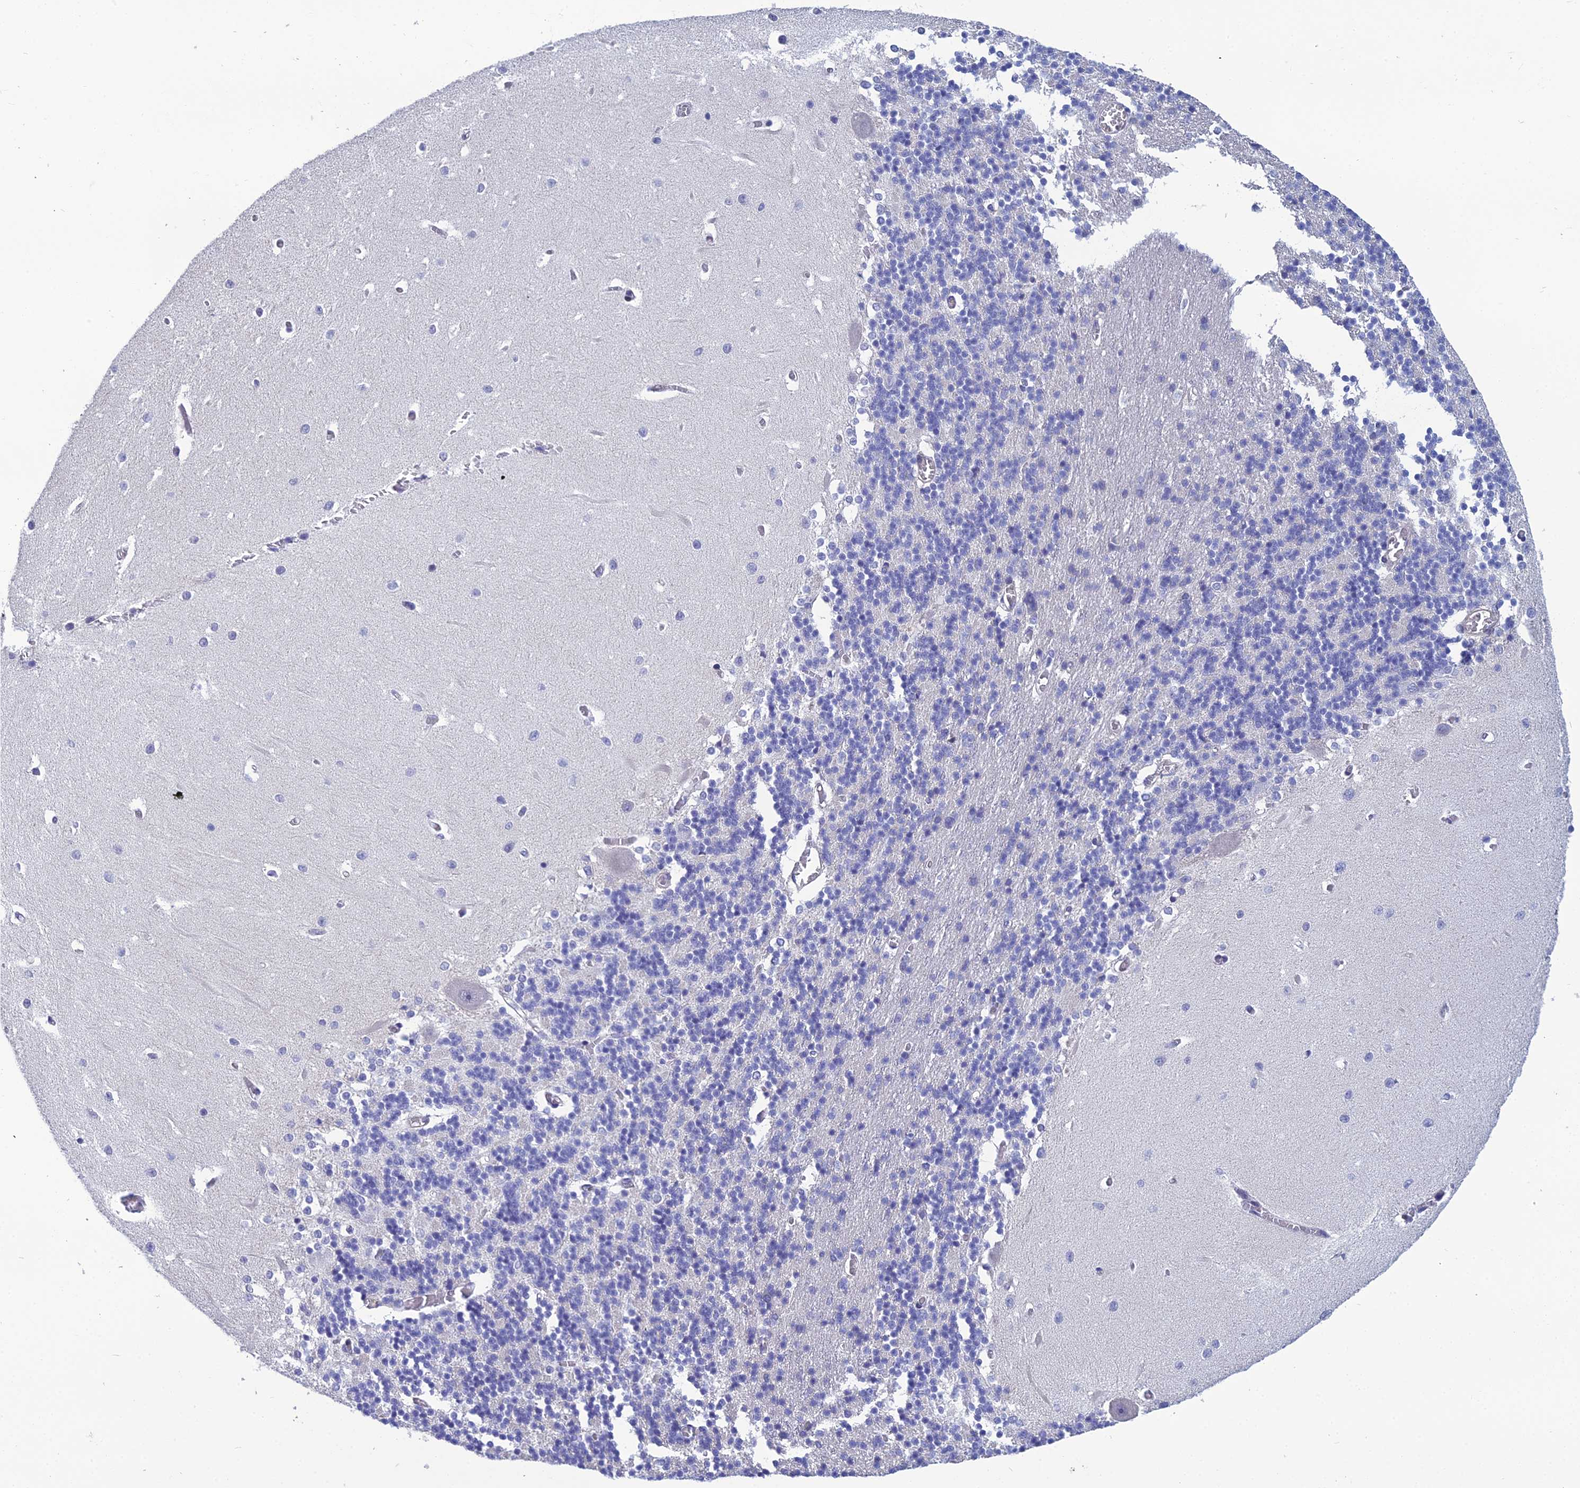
{"staining": {"intensity": "negative", "quantity": "none", "location": "none"}, "tissue": "cerebellum", "cell_type": "Cells in granular layer", "image_type": "normal", "snomed": [{"axis": "morphology", "description": "Normal tissue, NOS"}, {"axis": "topography", "description": "Cerebellum"}], "caption": "Immunohistochemical staining of normal cerebellum exhibits no significant staining in cells in granular layer.", "gene": "LZTS2", "patient": {"sex": "male", "age": 37}}